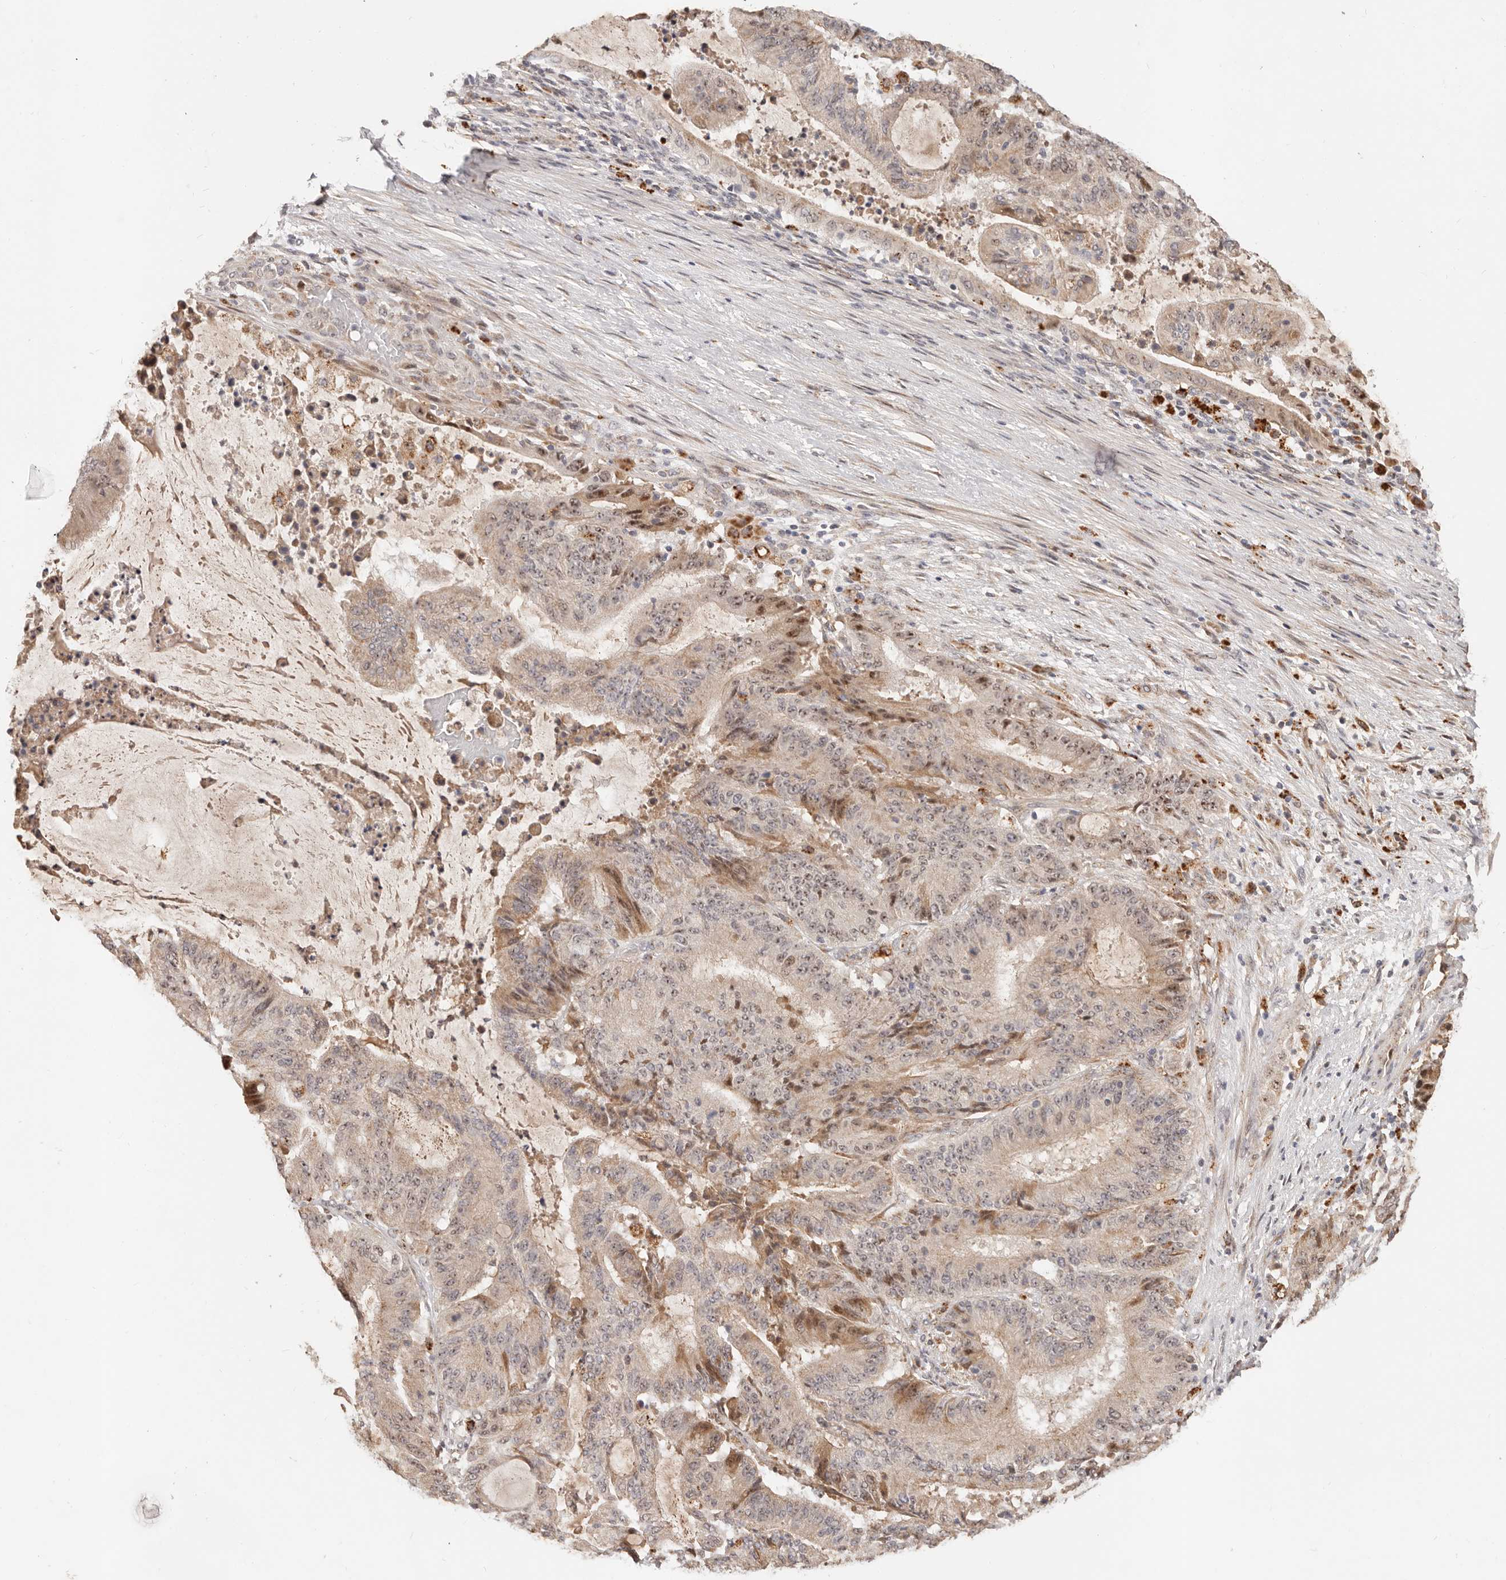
{"staining": {"intensity": "moderate", "quantity": "25%-75%", "location": "cytoplasmic/membranous,nuclear"}, "tissue": "liver cancer", "cell_type": "Tumor cells", "image_type": "cancer", "snomed": [{"axis": "morphology", "description": "Normal tissue, NOS"}, {"axis": "morphology", "description": "Cholangiocarcinoma"}, {"axis": "topography", "description": "Liver"}, {"axis": "topography", "description": "Peripheral nerve tissue"}], "caption": "Human cholangiocarcinoma (liver) stained with a protein marker displays moderate staining in tumor cells.", "gene": "ZRANB1", "patient": {"sex": "female", "age": 73}}